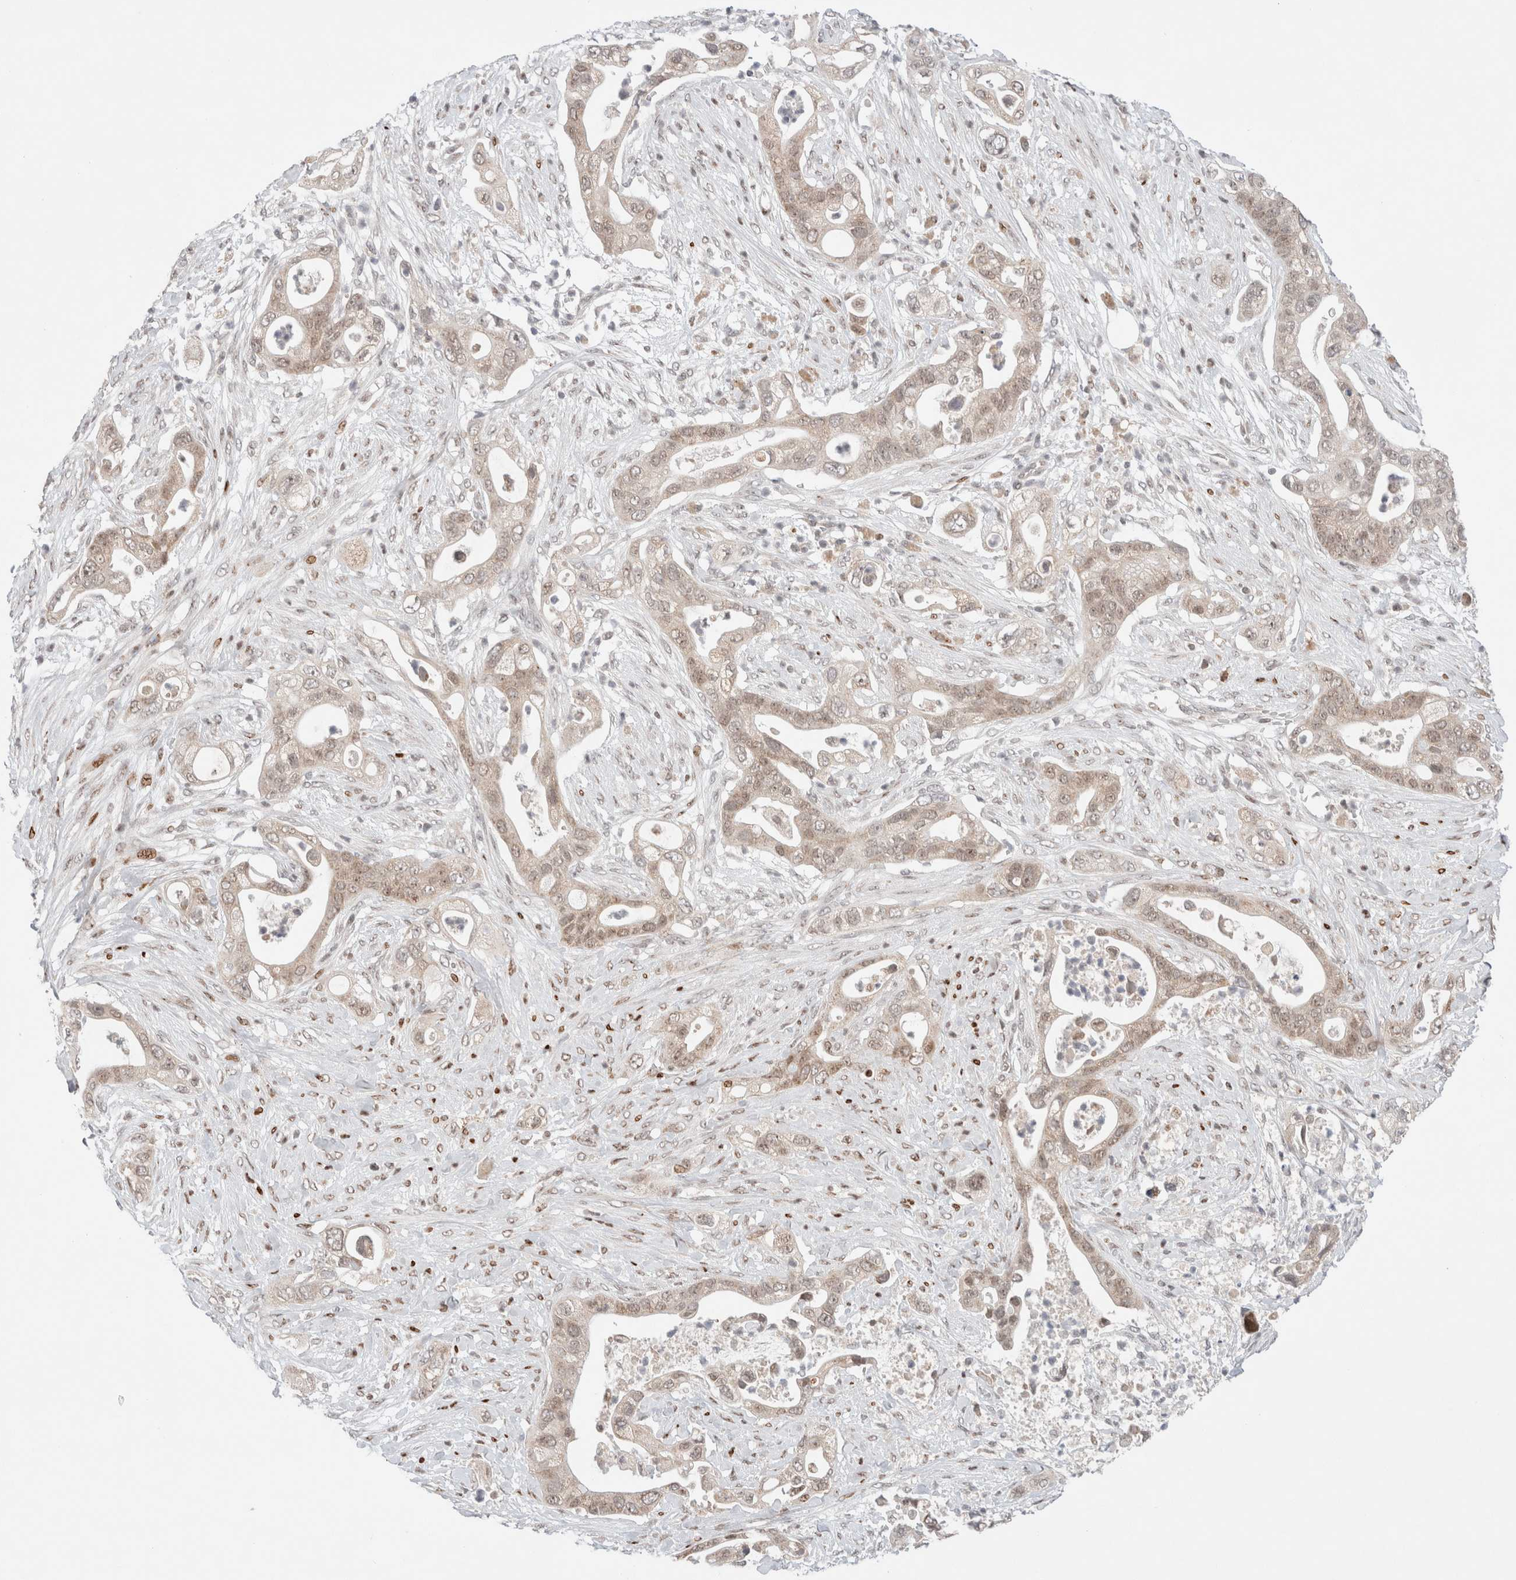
{"staining": {"intensity": "weak", "quantity": ">75%", "location": "cytoplasmic/membranous,nuclear"}, "tissue": "pancreatic cancer", "cell_type": "Tumor cells", "image_type": "cancer", "snomed": [{"axis": "morphology", "description": "Adenocarcinoma, NOS"}, {"axis": "topography", "description": "Pancreas"}], "caption": "Pancreatic adenocarcinoma was stained to show a protein in brown. There is low levels of weak cytoplasmic/membranous and nuclear staining in approximately >75% of tumor cells.", "gene": "ERI3", "patient": {"sex": "male", "age": 53}}